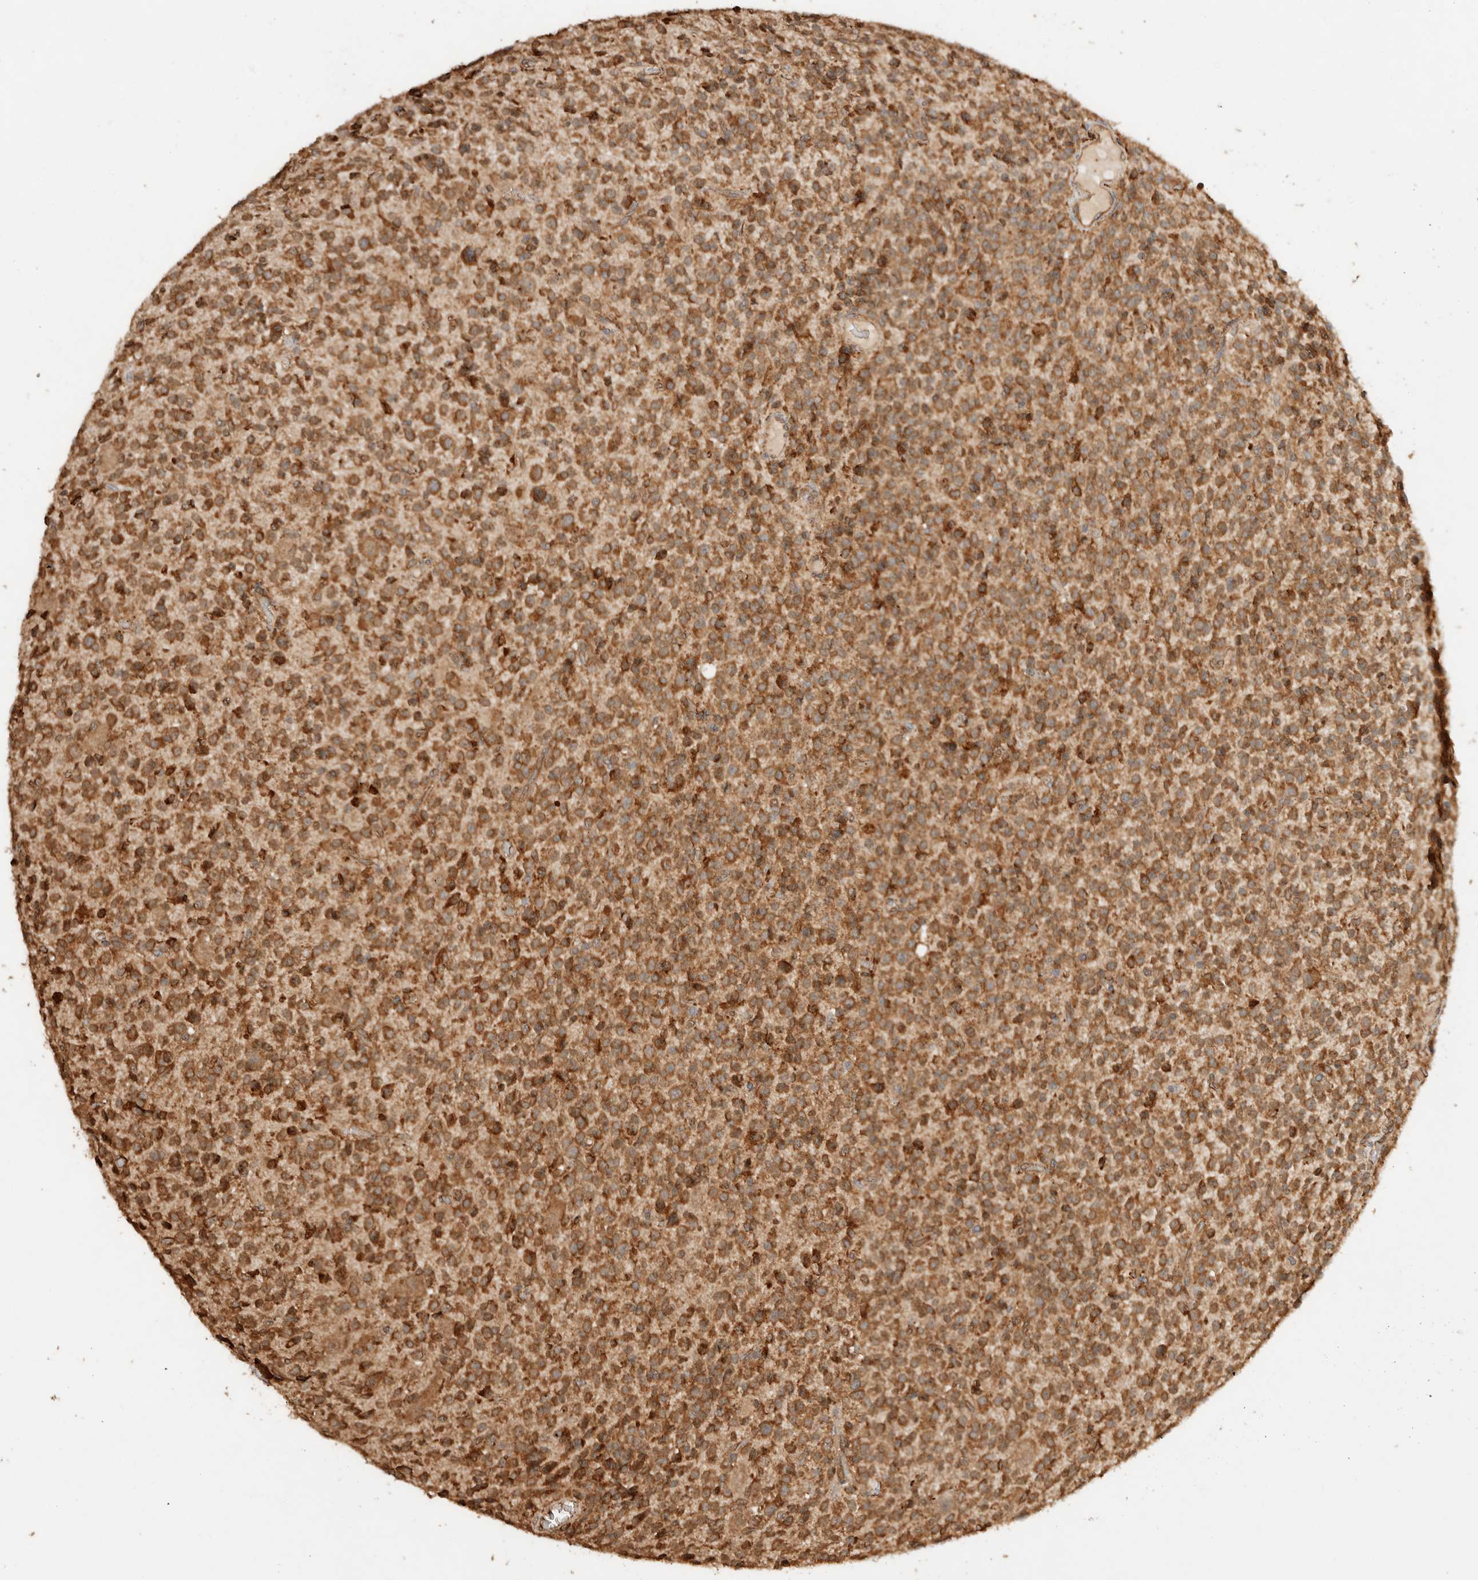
{"staining": {"intensity": "moderate", "quantity": ">75%", "location": "cytoplasmic/membranous"}, "tissue": "glioma", "cell_type": "Tumor cells", "image_type": "cancer", "snomed": [{"axis": "morphology", "description": "Glioma, malignant, High grade"}, {"axis": "topography", "description": "Brain"}], "caption": "Immunohistochemistry (IHC) of glioma exhibits medium levels of moderate cytoplasmic/membranous positivity in about >75% of tumor cells.", "gene": "ERAP1", "patient": {"sex": "male", "age": 34}}